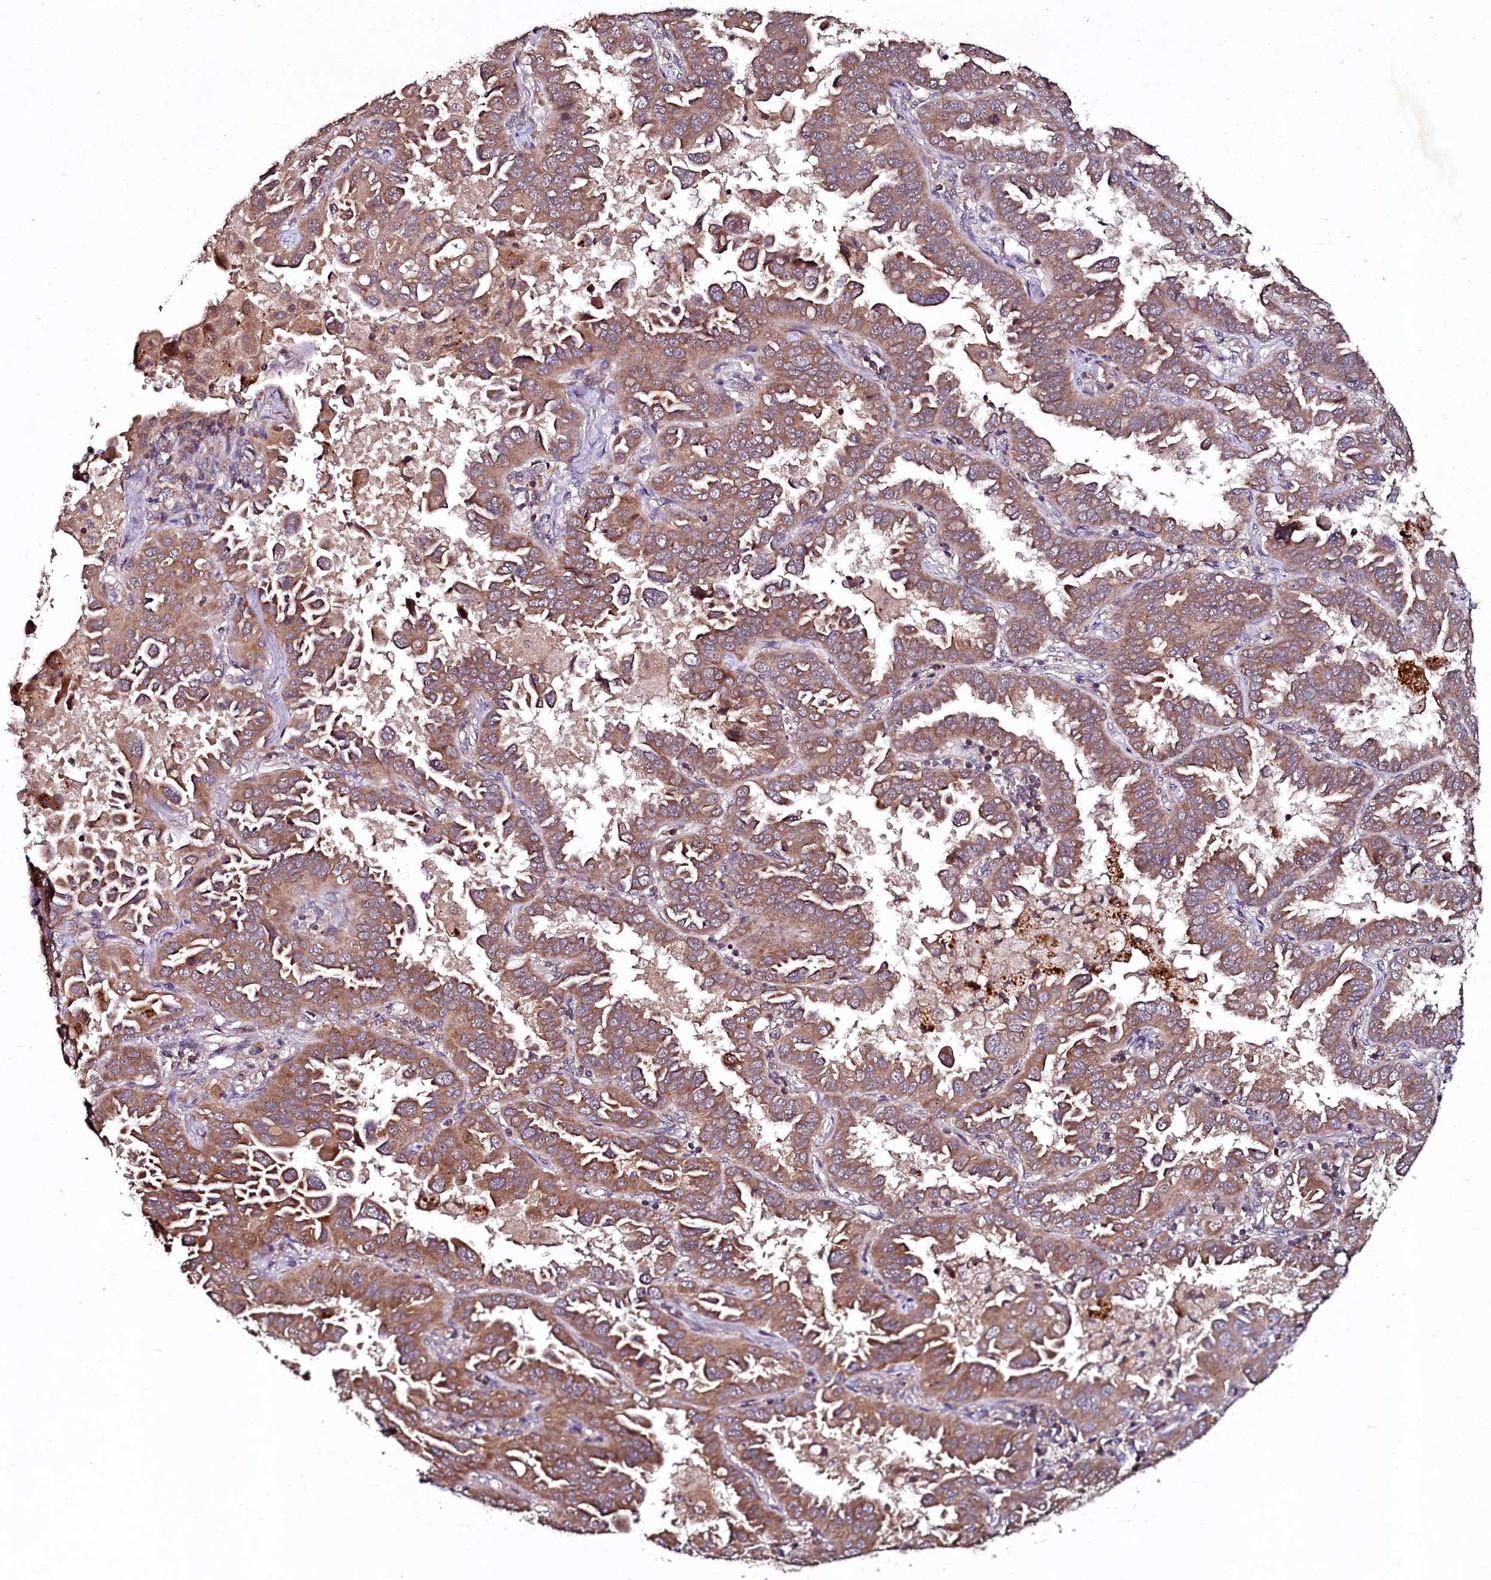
{"staining": {"intensity": "moderate", "quantity": ">75%", "location": "cytoplasmic/membranous"}, "tissue": "lung cancer", "cell_type": "Tumor cells", "image_type": "cancer", "snomed": [{"axis": "morphology", "description": "Adenocarcinoma, NOS"}, {"axis": "topography", "description": "Lung"}], "caption": "Immunohistochemical staining of human adenocarcinoma (lung) demonstrates medium levels of moderate cytoplasmic/membranous staining in about >75% of tumor cells.", "gene": "SEC24C", "patient": {"sex": "male", "age": 64}}